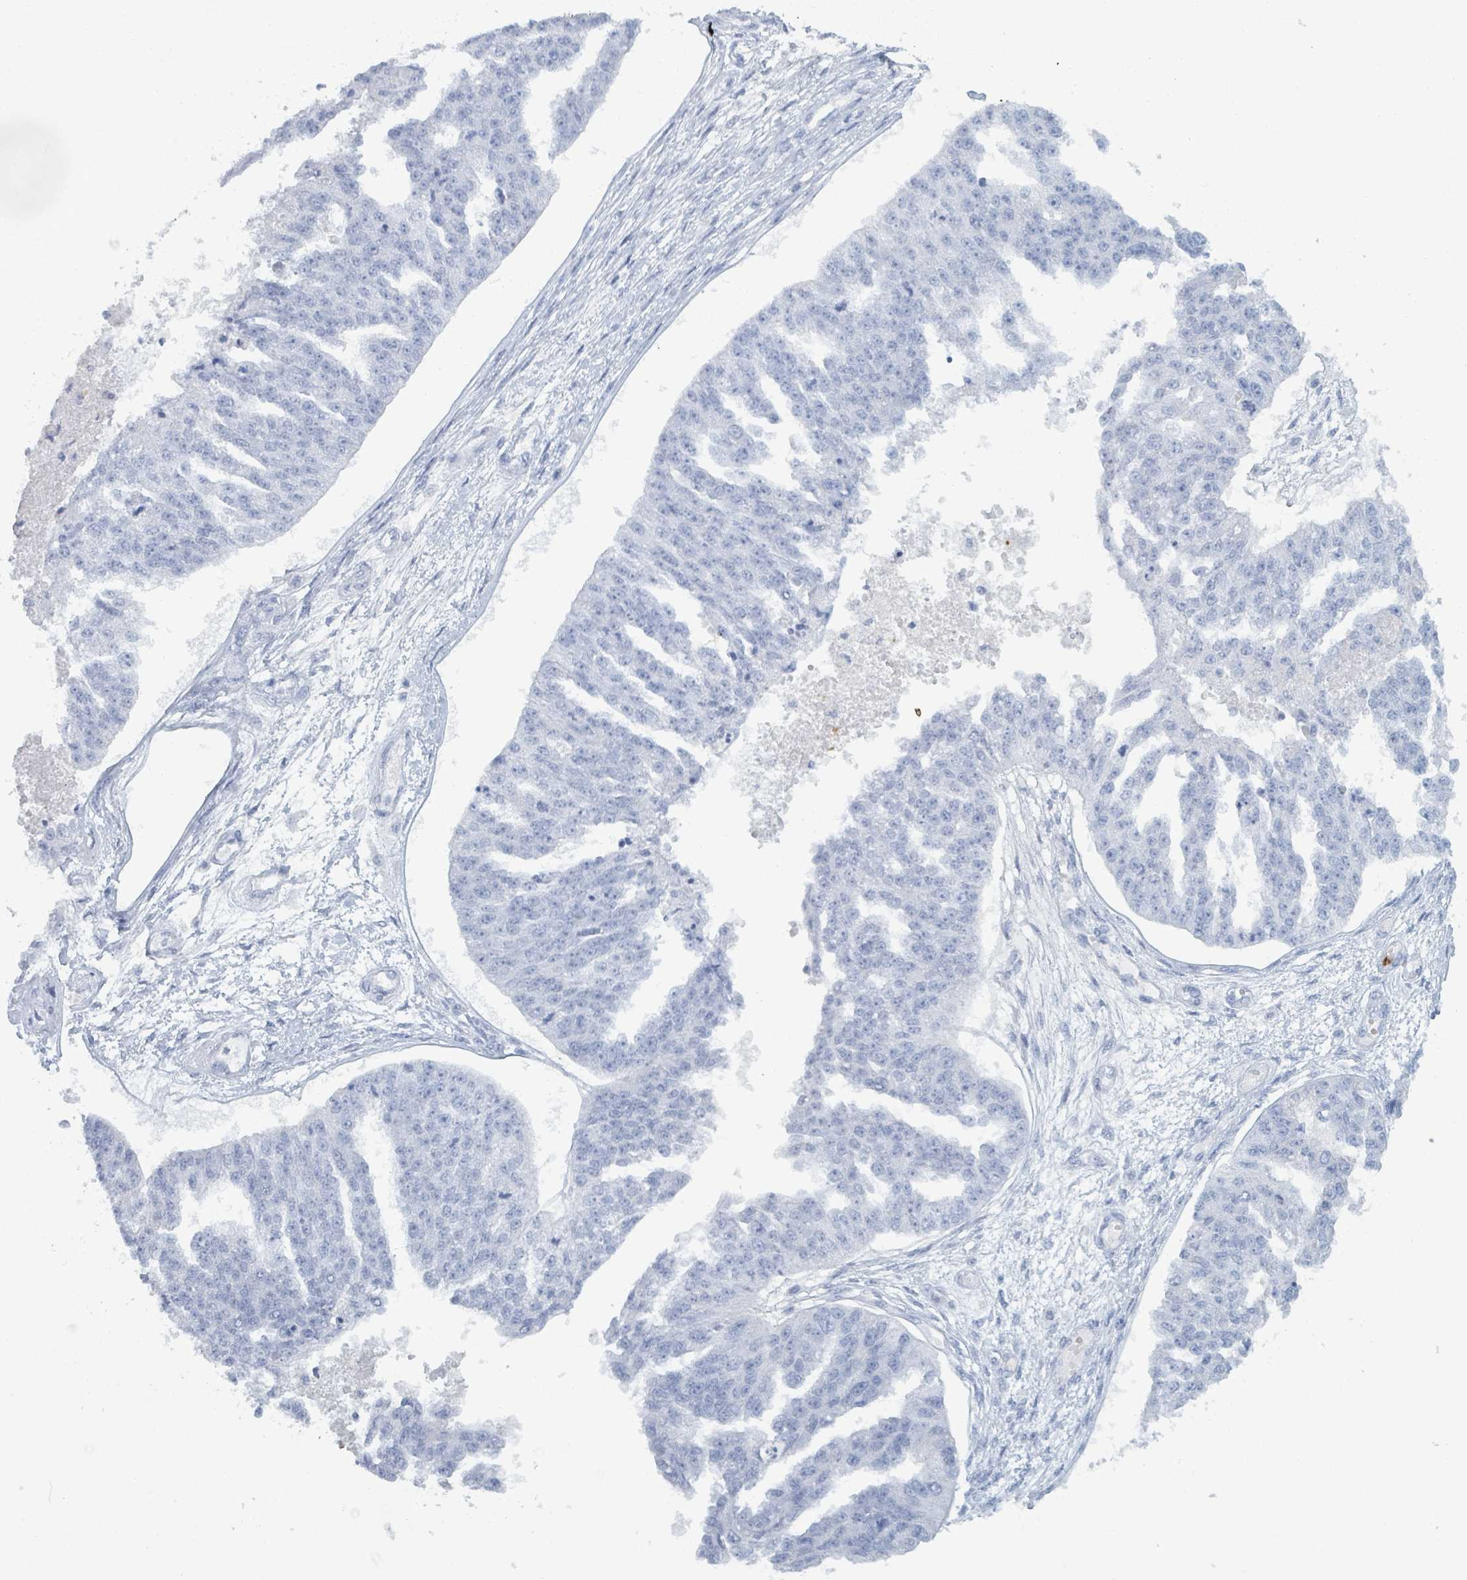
{"staining": {"intensity": "negative", "quantity": "none", "location": "none"}, "tissue": "ovarian cancer", "cell_type": "Tumor cells", "image_type": "cancer", "snomed": [{"axis": "morphology", "description": "Cystadenocarcinoma, serous, NOS"}, {"axis": "topography", "description": "Ovary"}], "caption": "DAB (3,3'-diaminobenzidine) immunohistochemical staining of human ovarian cancer (serous cystadenocarcinoma) exhibits no significant staining in tumor cells.", "gene": "DEFA4", "patient": {"sex": "female", "age": 58}}